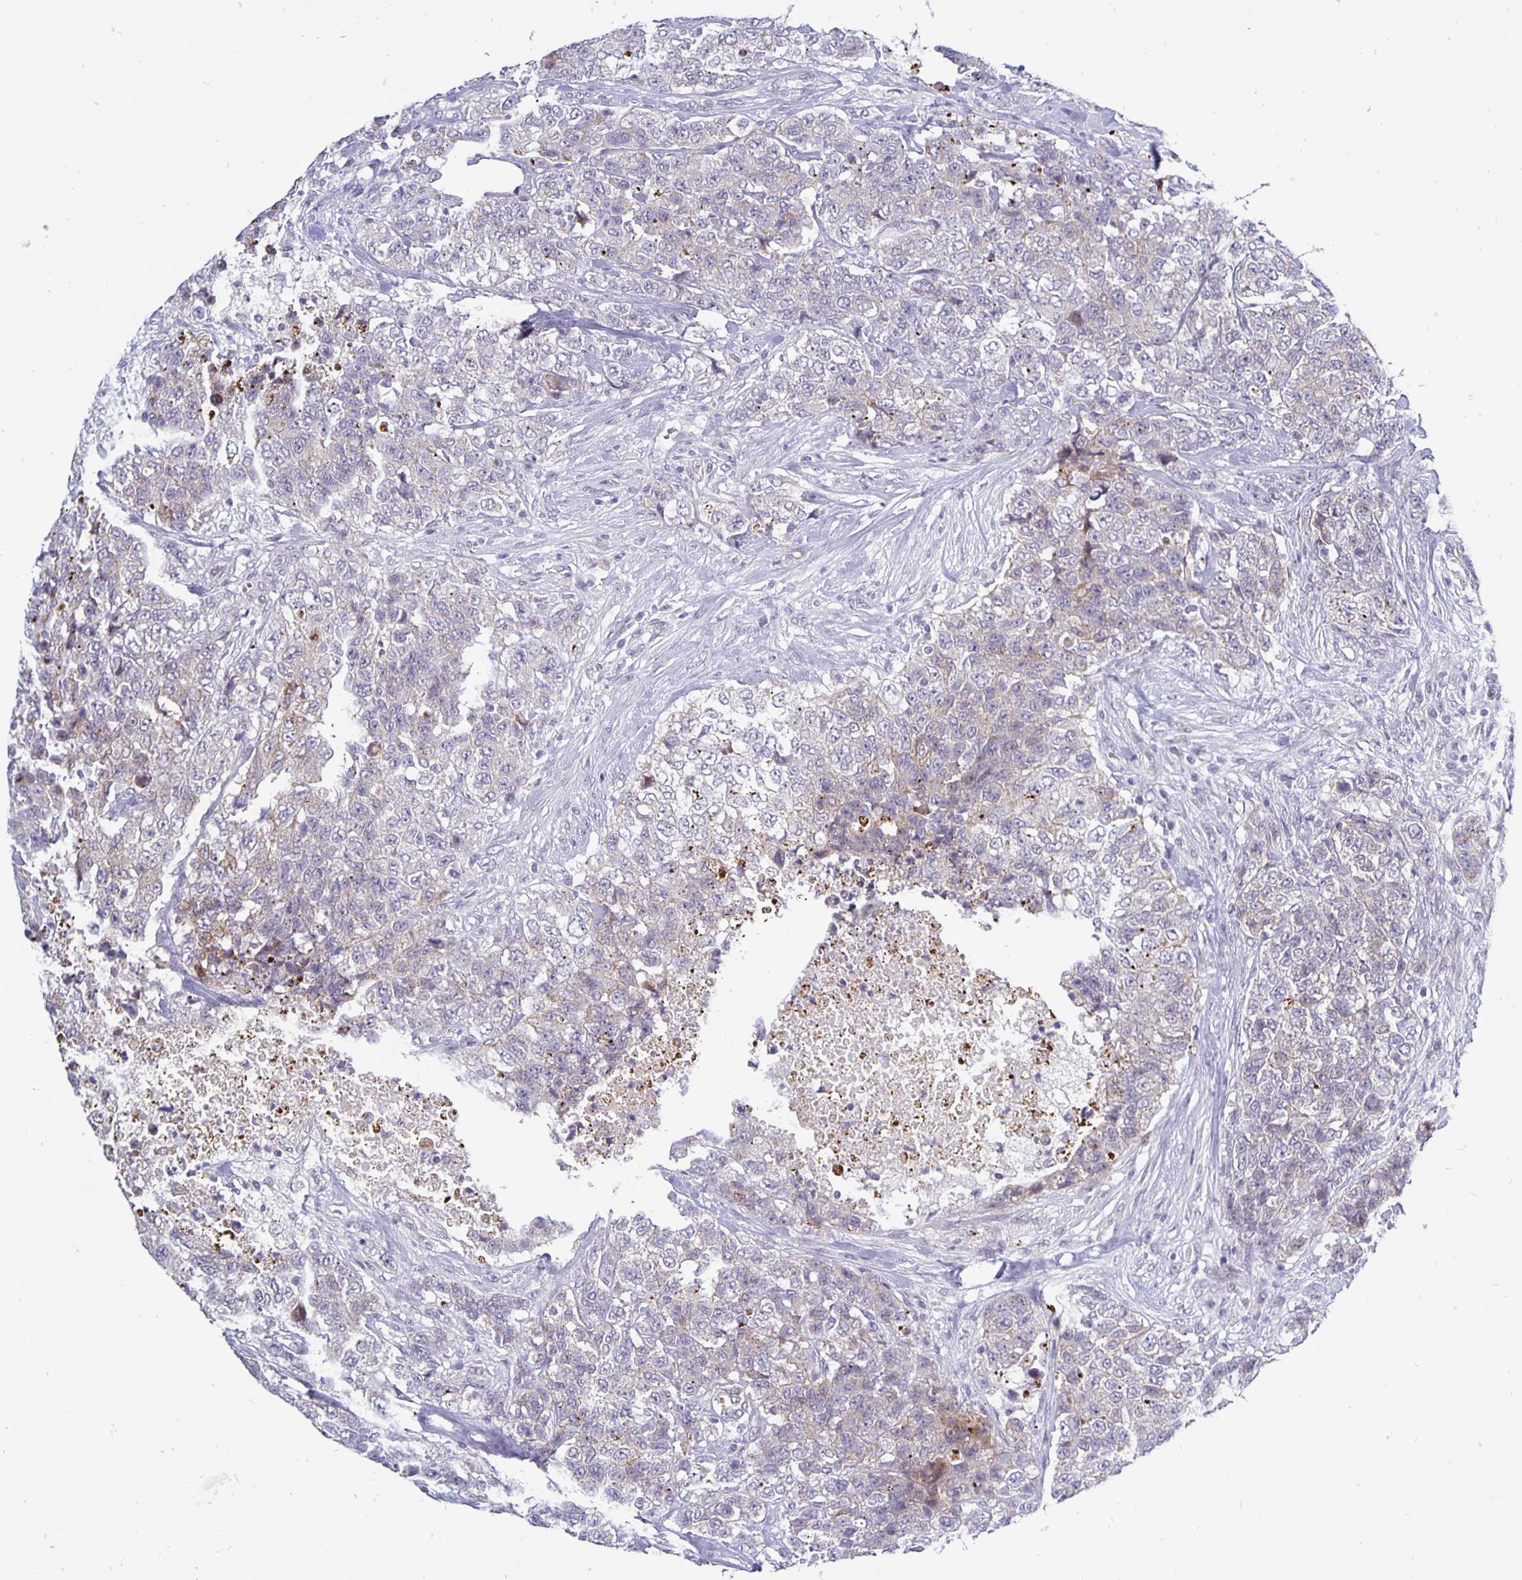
{"staining": {"intensity": "negative", "quantity": "none", "location": "none"}, "tissue": "urothelial cancer", "cell_type": "Tumor cells", "image_type": "cancer", "snomed": [{"axis": "morphology", "description": "Urothelial carcinoma, High grade"}, {"axis": "topography", "description": "Urinary bladder"}], "caption": "DAB (3,3'-diaminobenzidine) immunohistochemical staining of human high-grade urothelial carcinoma demonstrates no significant expression in tumor cells. (Brightfield microscopy of DAB (3,3'-diaminobenzidine) immunohistochemistry (IHC) at high magnification).", "gene": "ERBB2", "patient": {"sex": "female", "age": 78}}